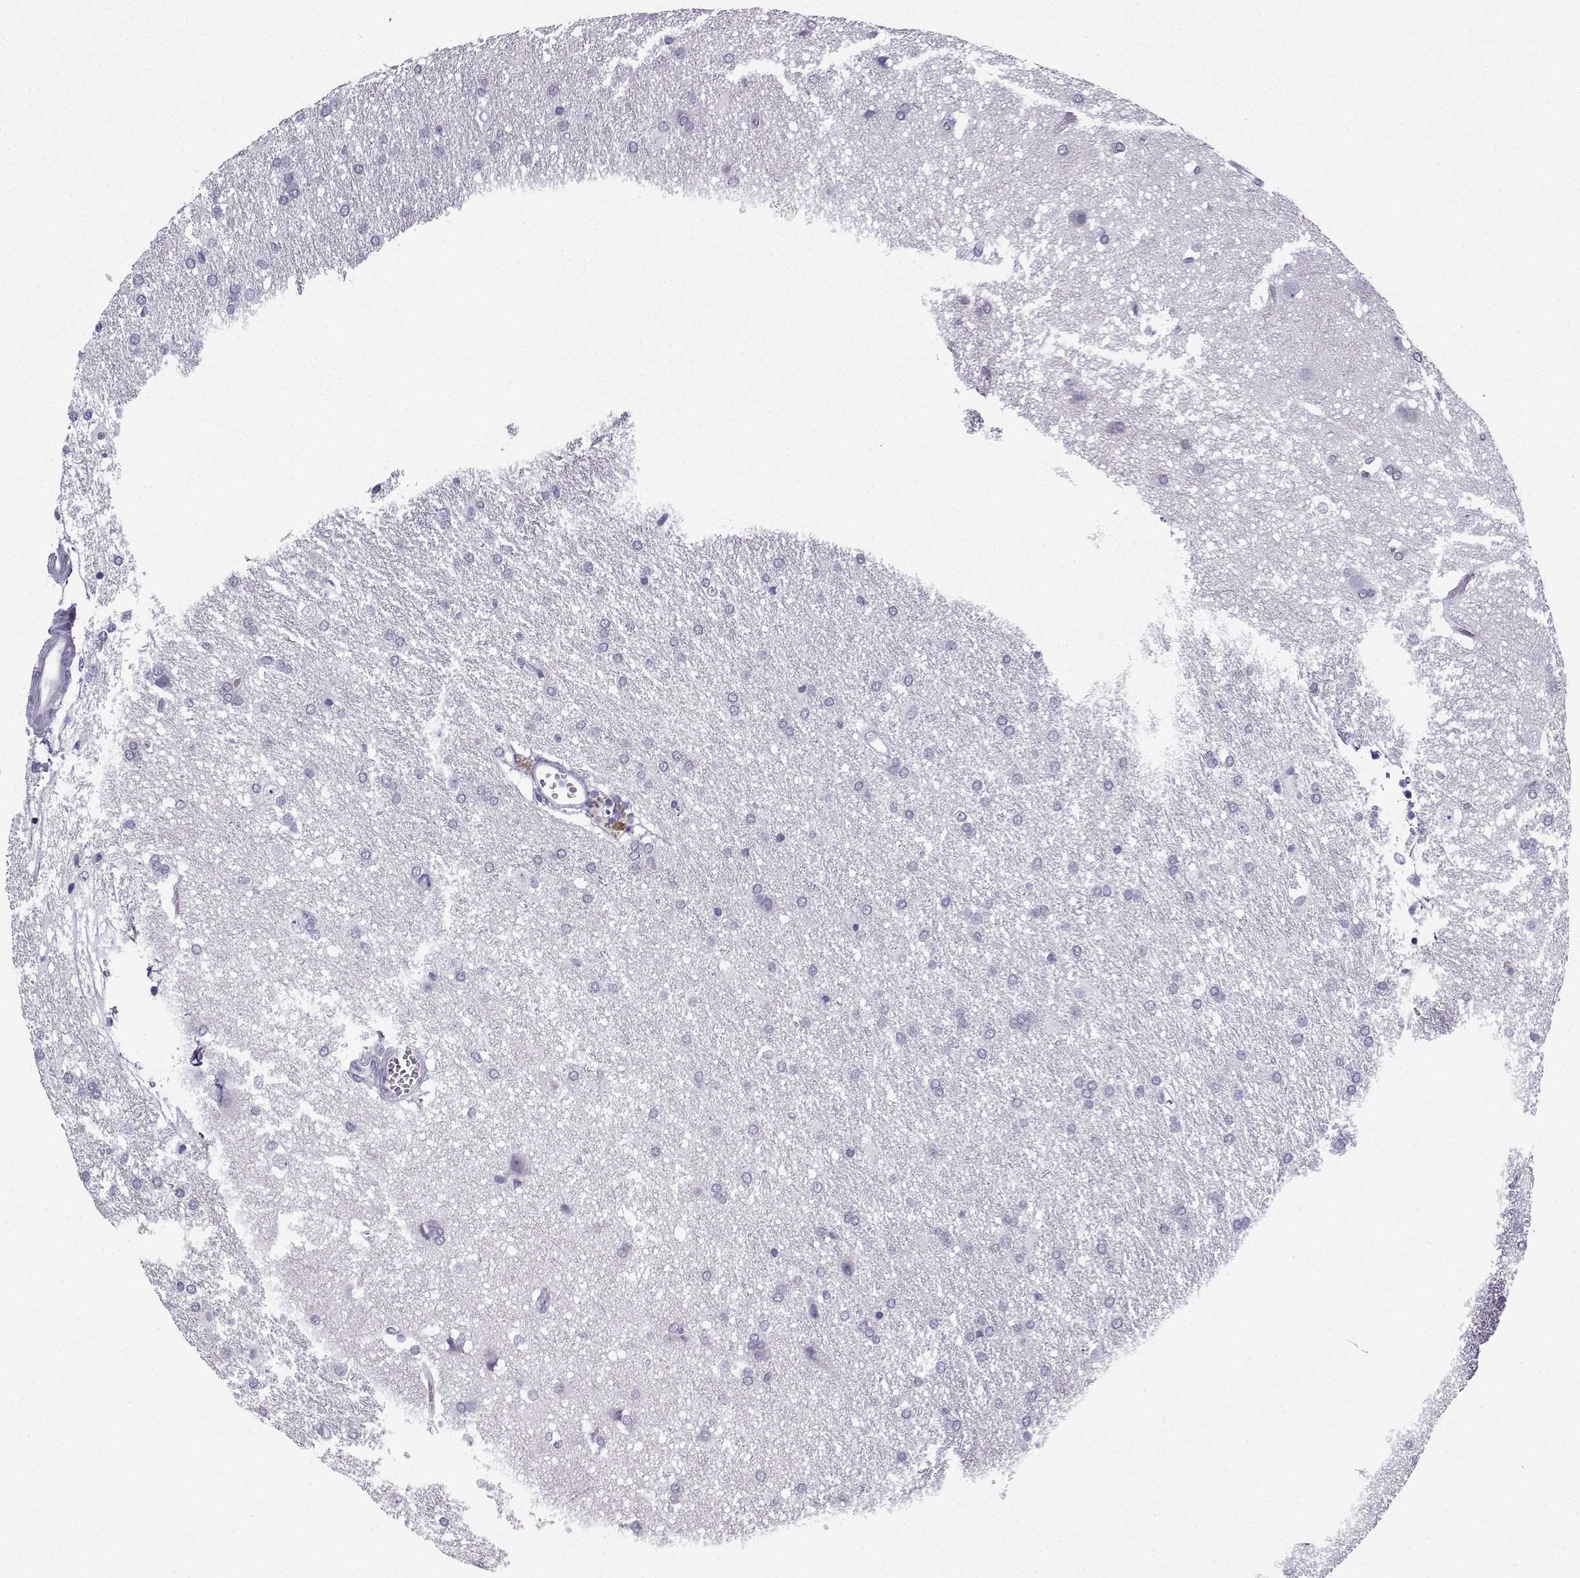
{"staining": {"intensity": "negative", "quantity": "none", "location": "none"}, "tissue": "glioma", "cell_type": "Tumor cells", "image_type": "cancer", "snomed": [{"axis": "morphology", "description": "Glioma, malignant, Low grade"}, {"axis": "topography", "description": "Brain"}], "caption": "Immunohistochemical staining of human malignant low-grade glioma demonstrates no significant positivity in tumor cells. (Brightfield microscopy of DAB (3,3'-diaminobenzidine) IHC at high magnification).", "gene": "ZBTB8B", "patient": {"sex": "female", "age": 32}}